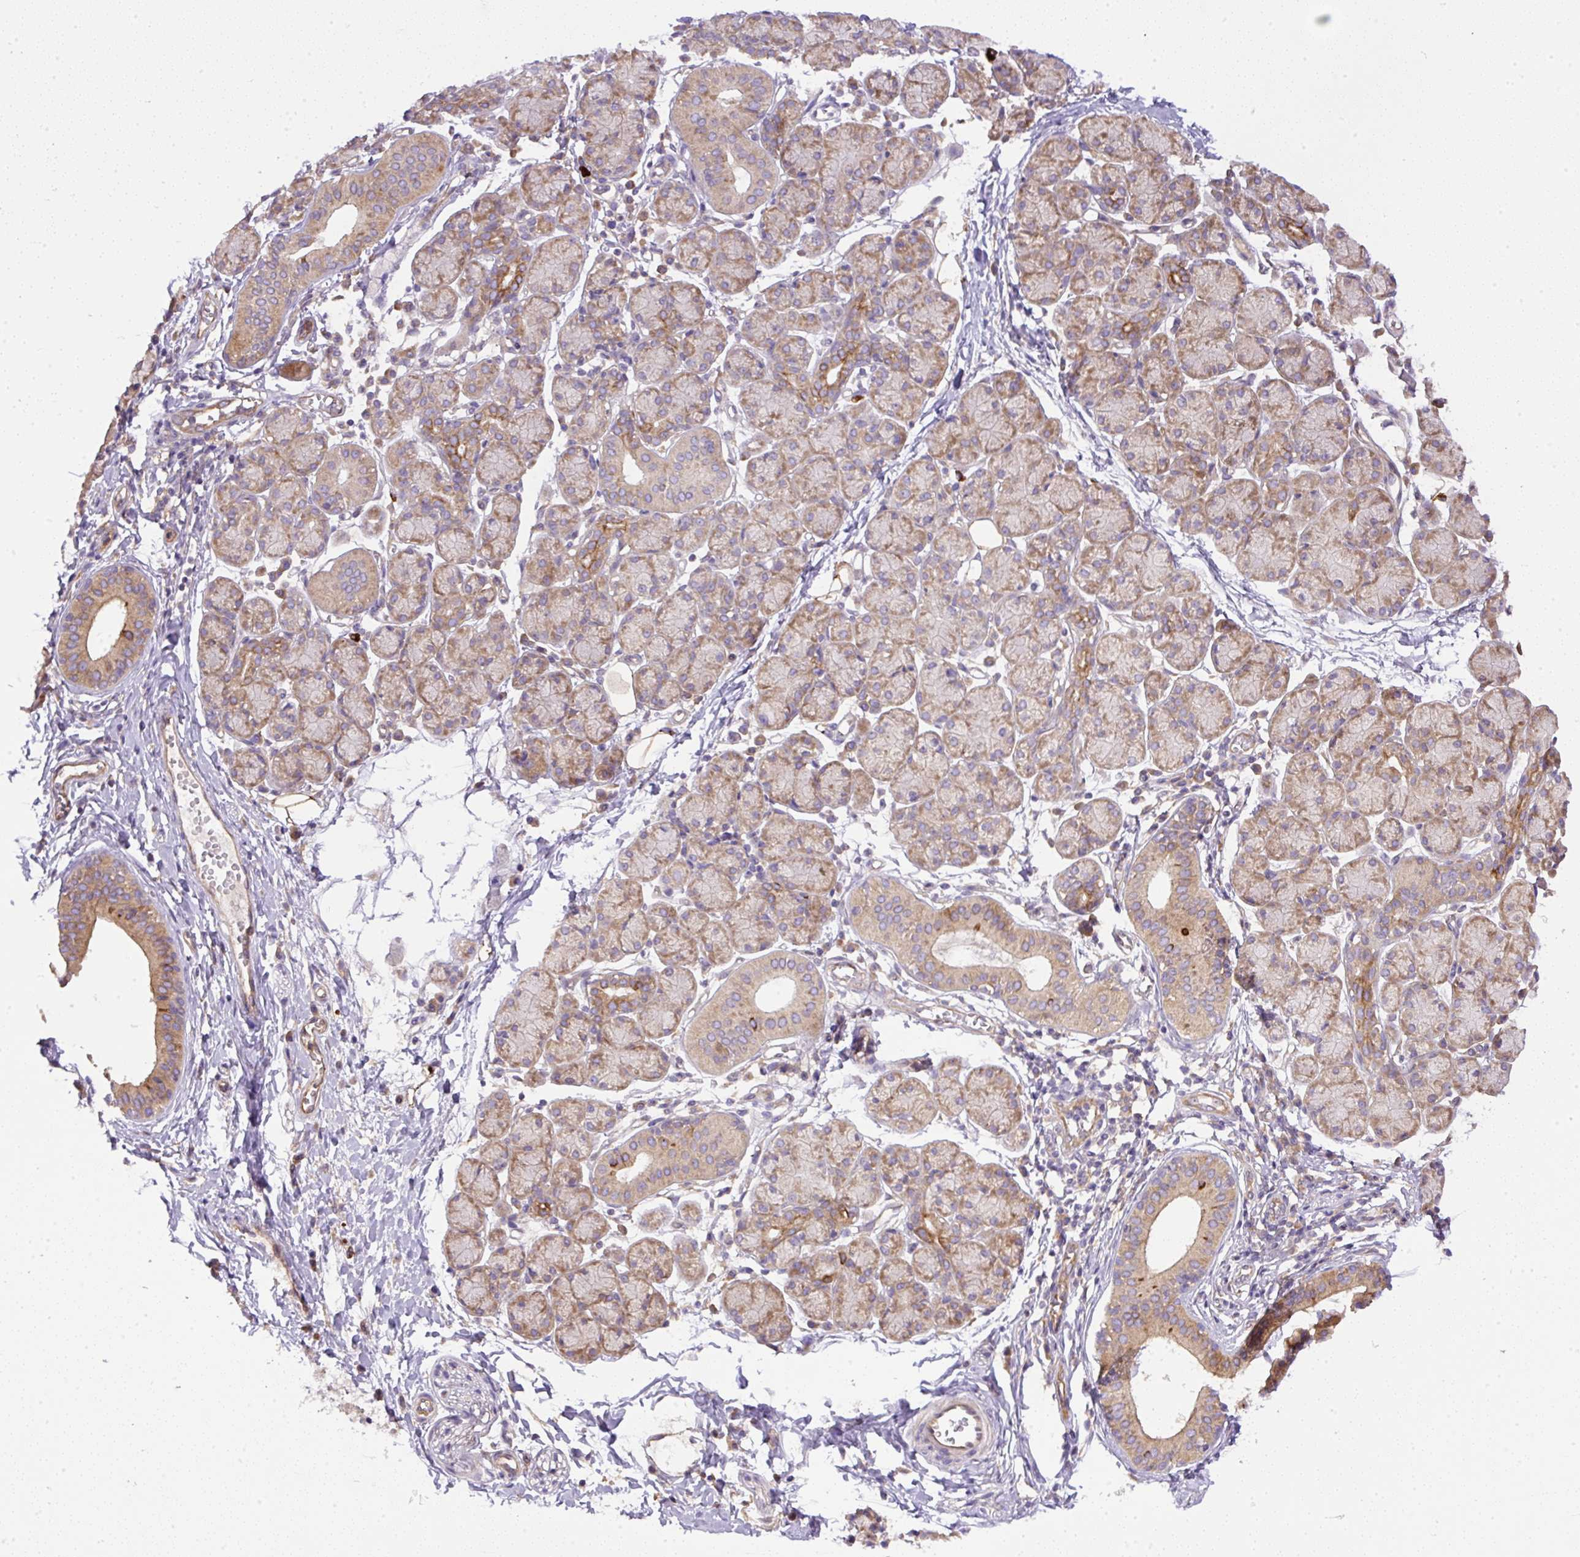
{"staining": {"intensity": "moderate", "quantity": "25%-75%", "location": "cytoplasmic/membranous"}, "tissue": "salivary gland", "cell_type": "Glandular cells", "image_type": "normal", "snomed": [{"axis": "morphology", "description": "Normal tissue, NOS"}, {"axis": "morphology", "description": "Inflammation, NOS"}, {"axis": "topography", "description": "Lymph node"}, {"axis": "topography", "description": "Salivary gland"}], "caption": "Immunohistochemistry (IHC) of unremarkable salivary gland exhibits medium levels of moderate cytoplasmic/membranous expression in approximately 25%-75% of glandular cells. (IHC, brightfield microscopy, high magnification).", "gene": "DAPK1", "patient": {"sex": "male", "age": 3}}